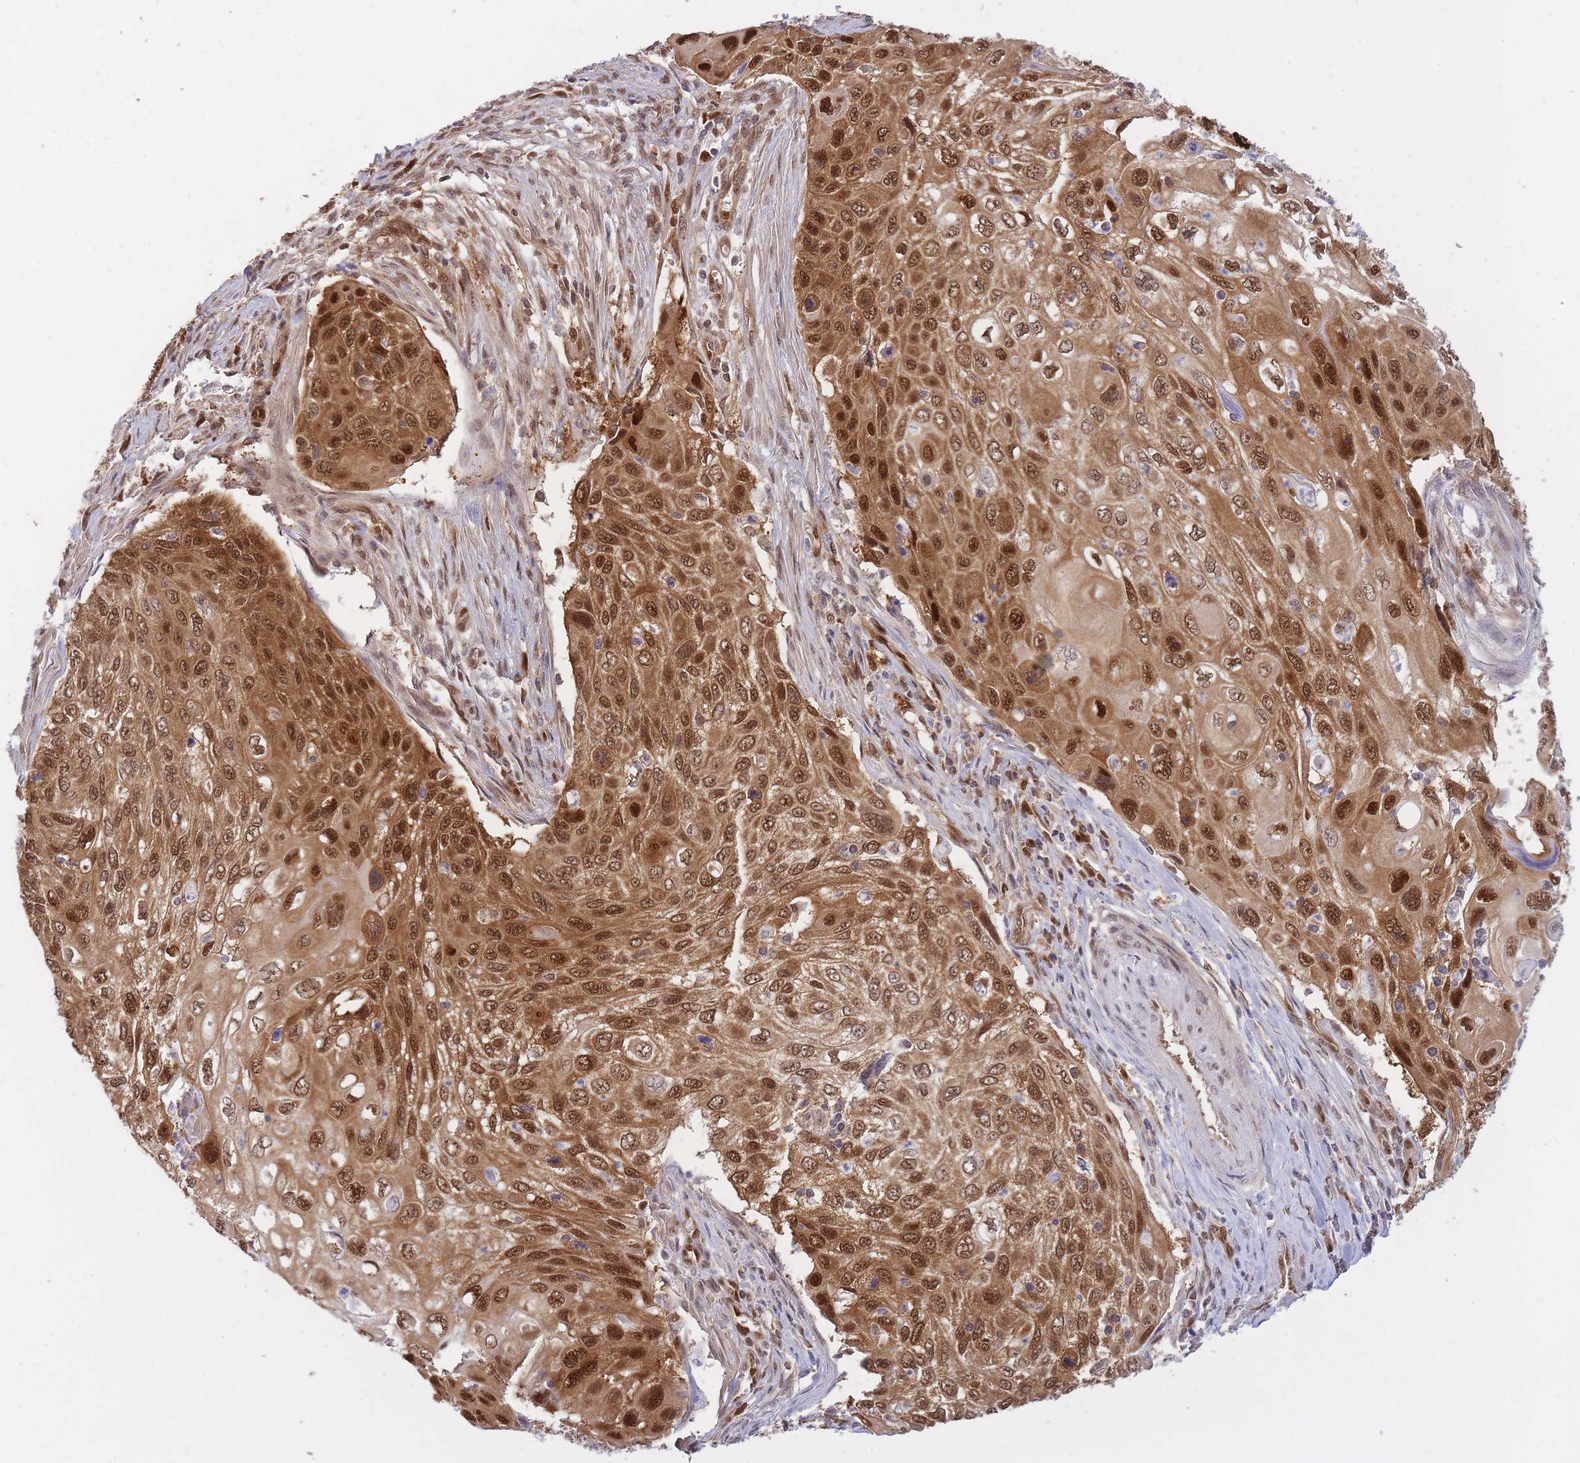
{"staining": {"intensity": "strong", "quantity": ">75%", "location": "cytoplasmic/membranous,nuclear"}, "tissue": "cervical cancer", "cell_type": "Tumor cells", "image_type": "cancer", "snomed": [{"axis": "morphology", "description": "Squamous cell carcinoma, NOS"}, {"axis": "topography", "description": "Cervix"}], "caption": "This histopathology image demonstrates IHC staining of human cervical squamous cell carcinoma, with high strong cytoplasmic/membranous and nuclear expression in about >75% of tumor cells.", "gene": "NSFL1C", "patient": {"sex": "female", "age": 70}}